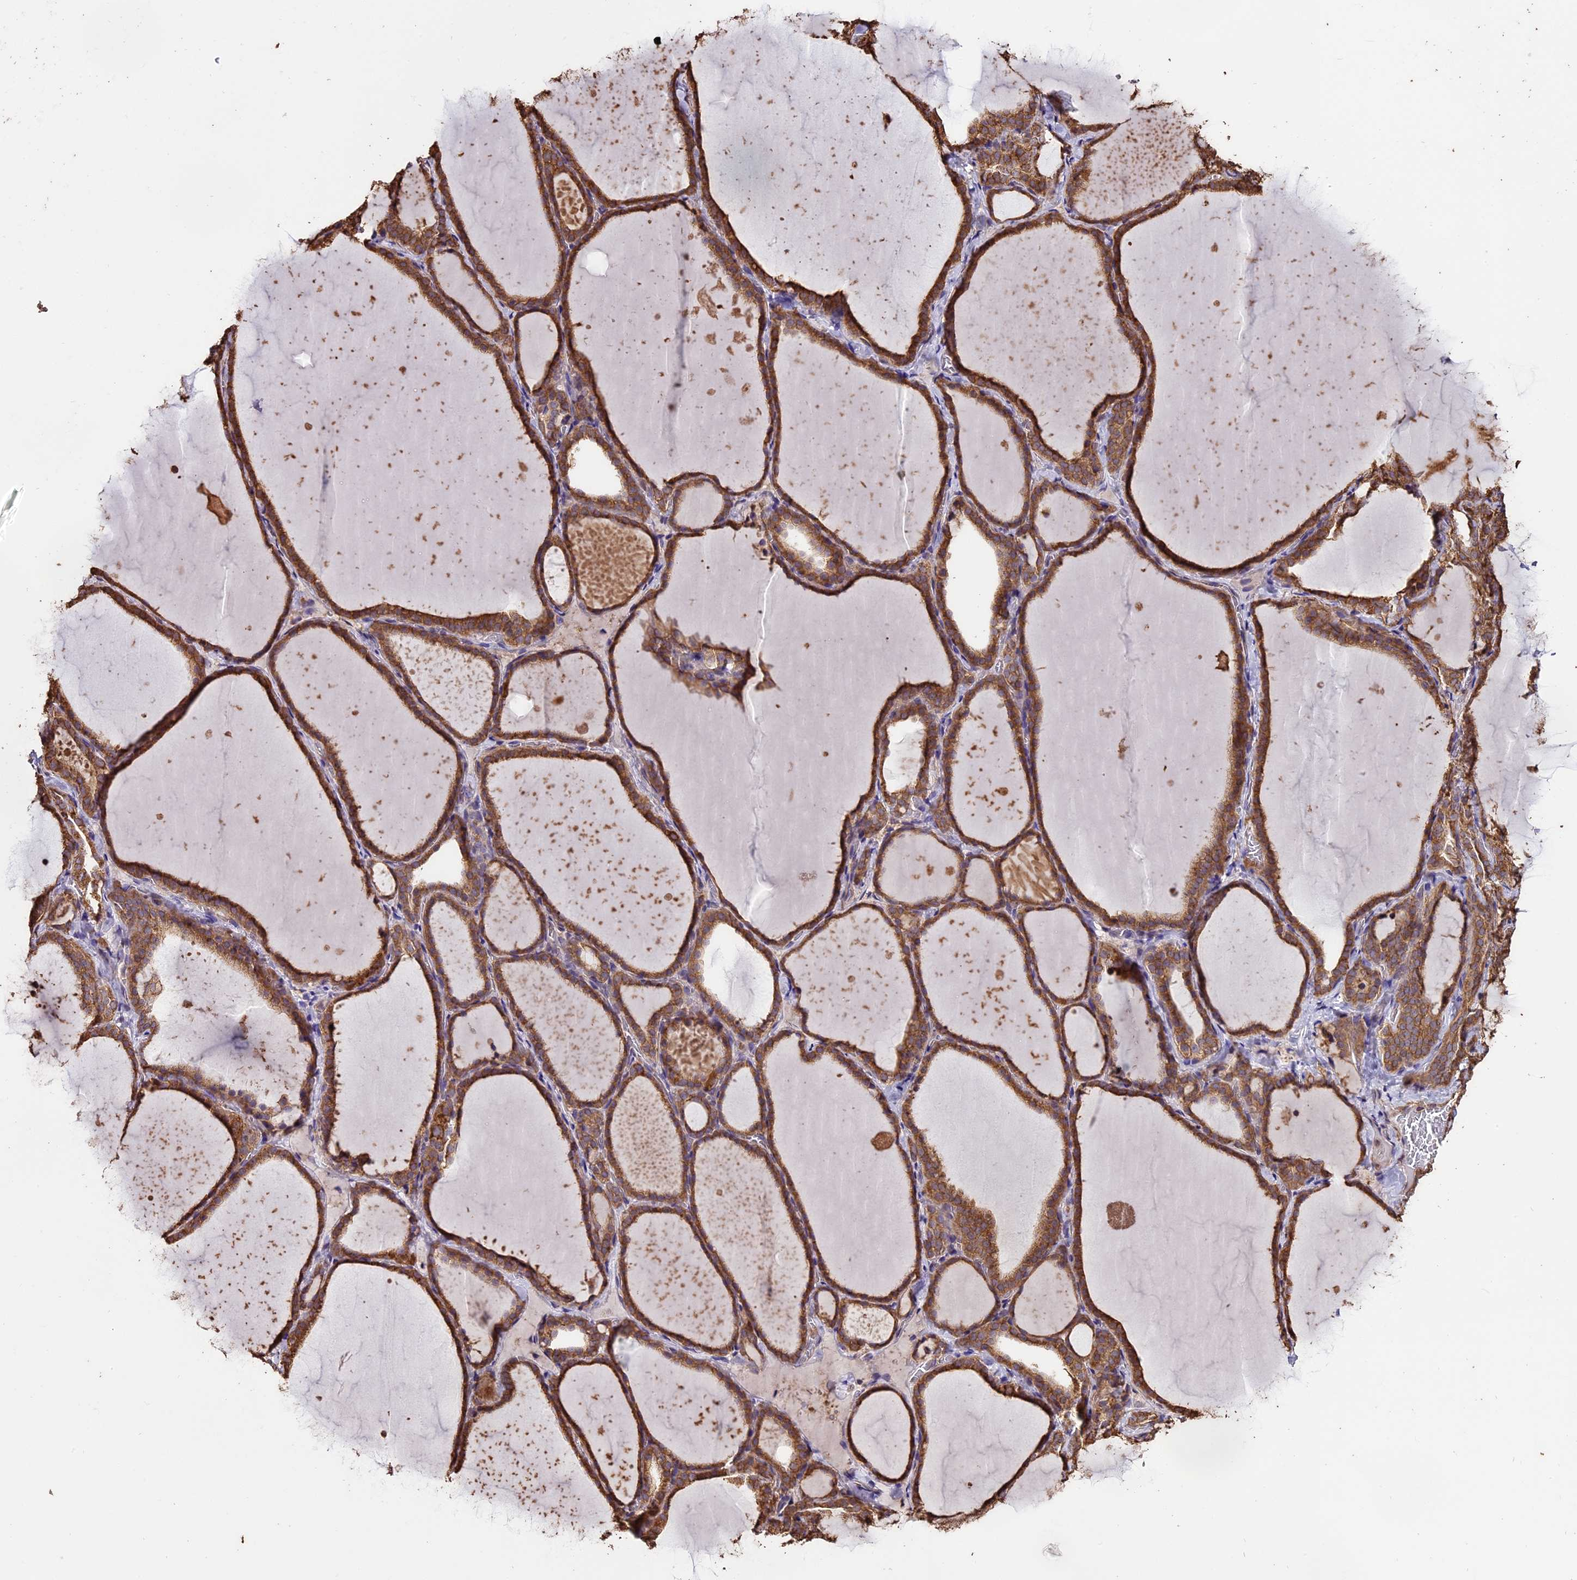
{"staining": {"intensity": "moderate", "quantity": ">75%", "location": "cytoplasmic/membranous"}, "tissue": "thyroid gland", "cell_type": "Glandular cells", "image_type": "normal", "snomed": [{"axis": "morphology", "description": "Normal tissue, NOS"}, {"axis": "topography", "description": "Thyroid gland"}], "caption": "Moderate cytoplasmic/membranous staining for a protein is present in about >75% of glandular cells of unremarkable thyroid gland using immunohistochemistry (IHC).", "gene": "PGPEP1L", "patient": {"sex": "female", "age": 22}}